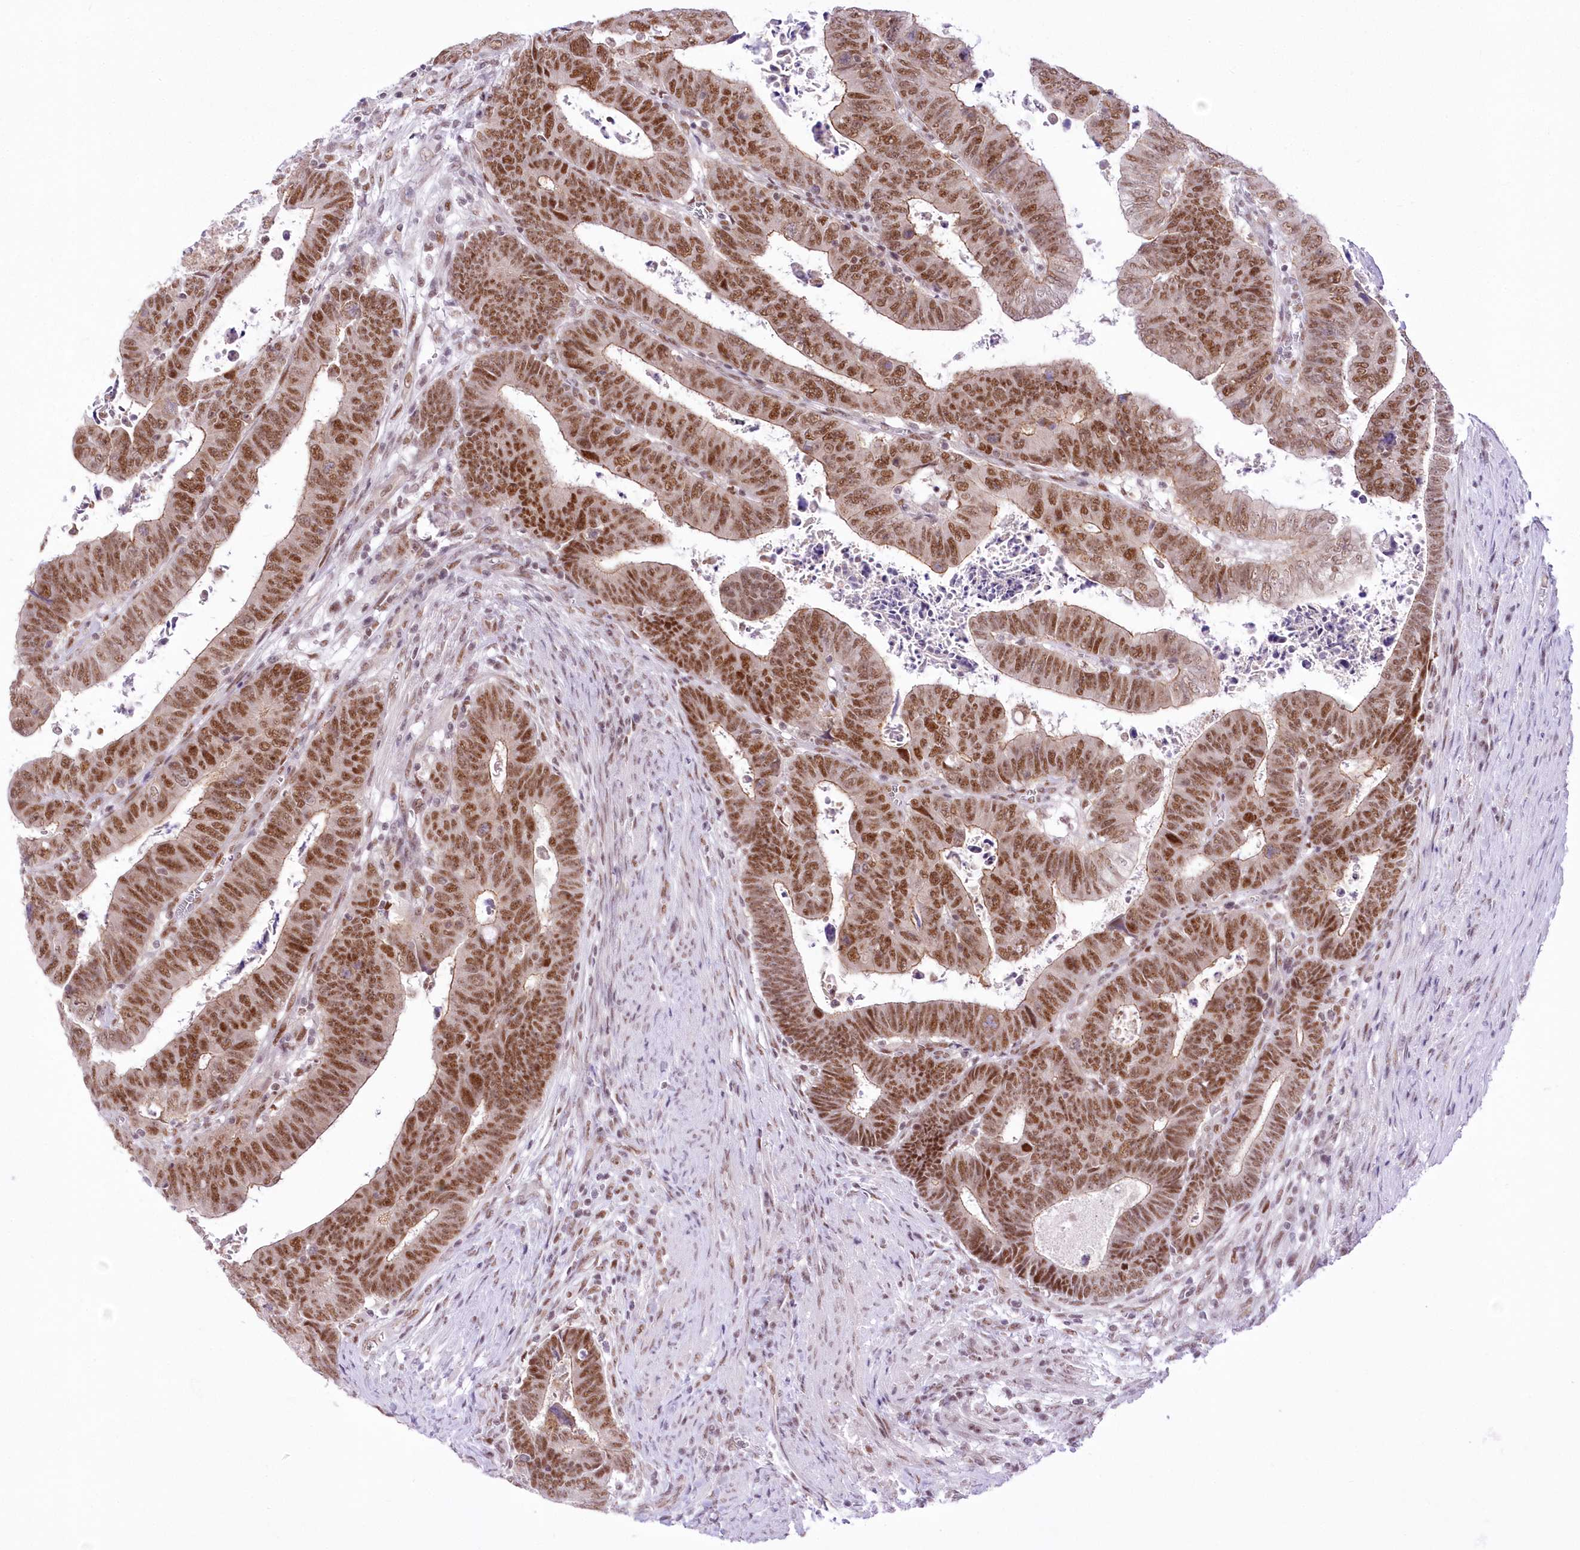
{"staining": {"intensity": "moderate", "quantity": ">75%", "location": "nuclear"}, "tissue": "colorectal cancer", "cell_type": "Tumor cells", "image_type": "cancer", "snomed": [{"axis": "morphology", "description": "Normal tissue, NOS"}, {"axis": "morphology", "description": "Adenocarcinoma, NOS"}, {"axis": "topography", "description": "Rectum"}], "caption": "Adenocarcinoma (colorectal) stained with a protein marker demonstrates moderate staining in tumor cells.", "gene": "NSUN2", "patient": {"sex": "female", "age": 65}}